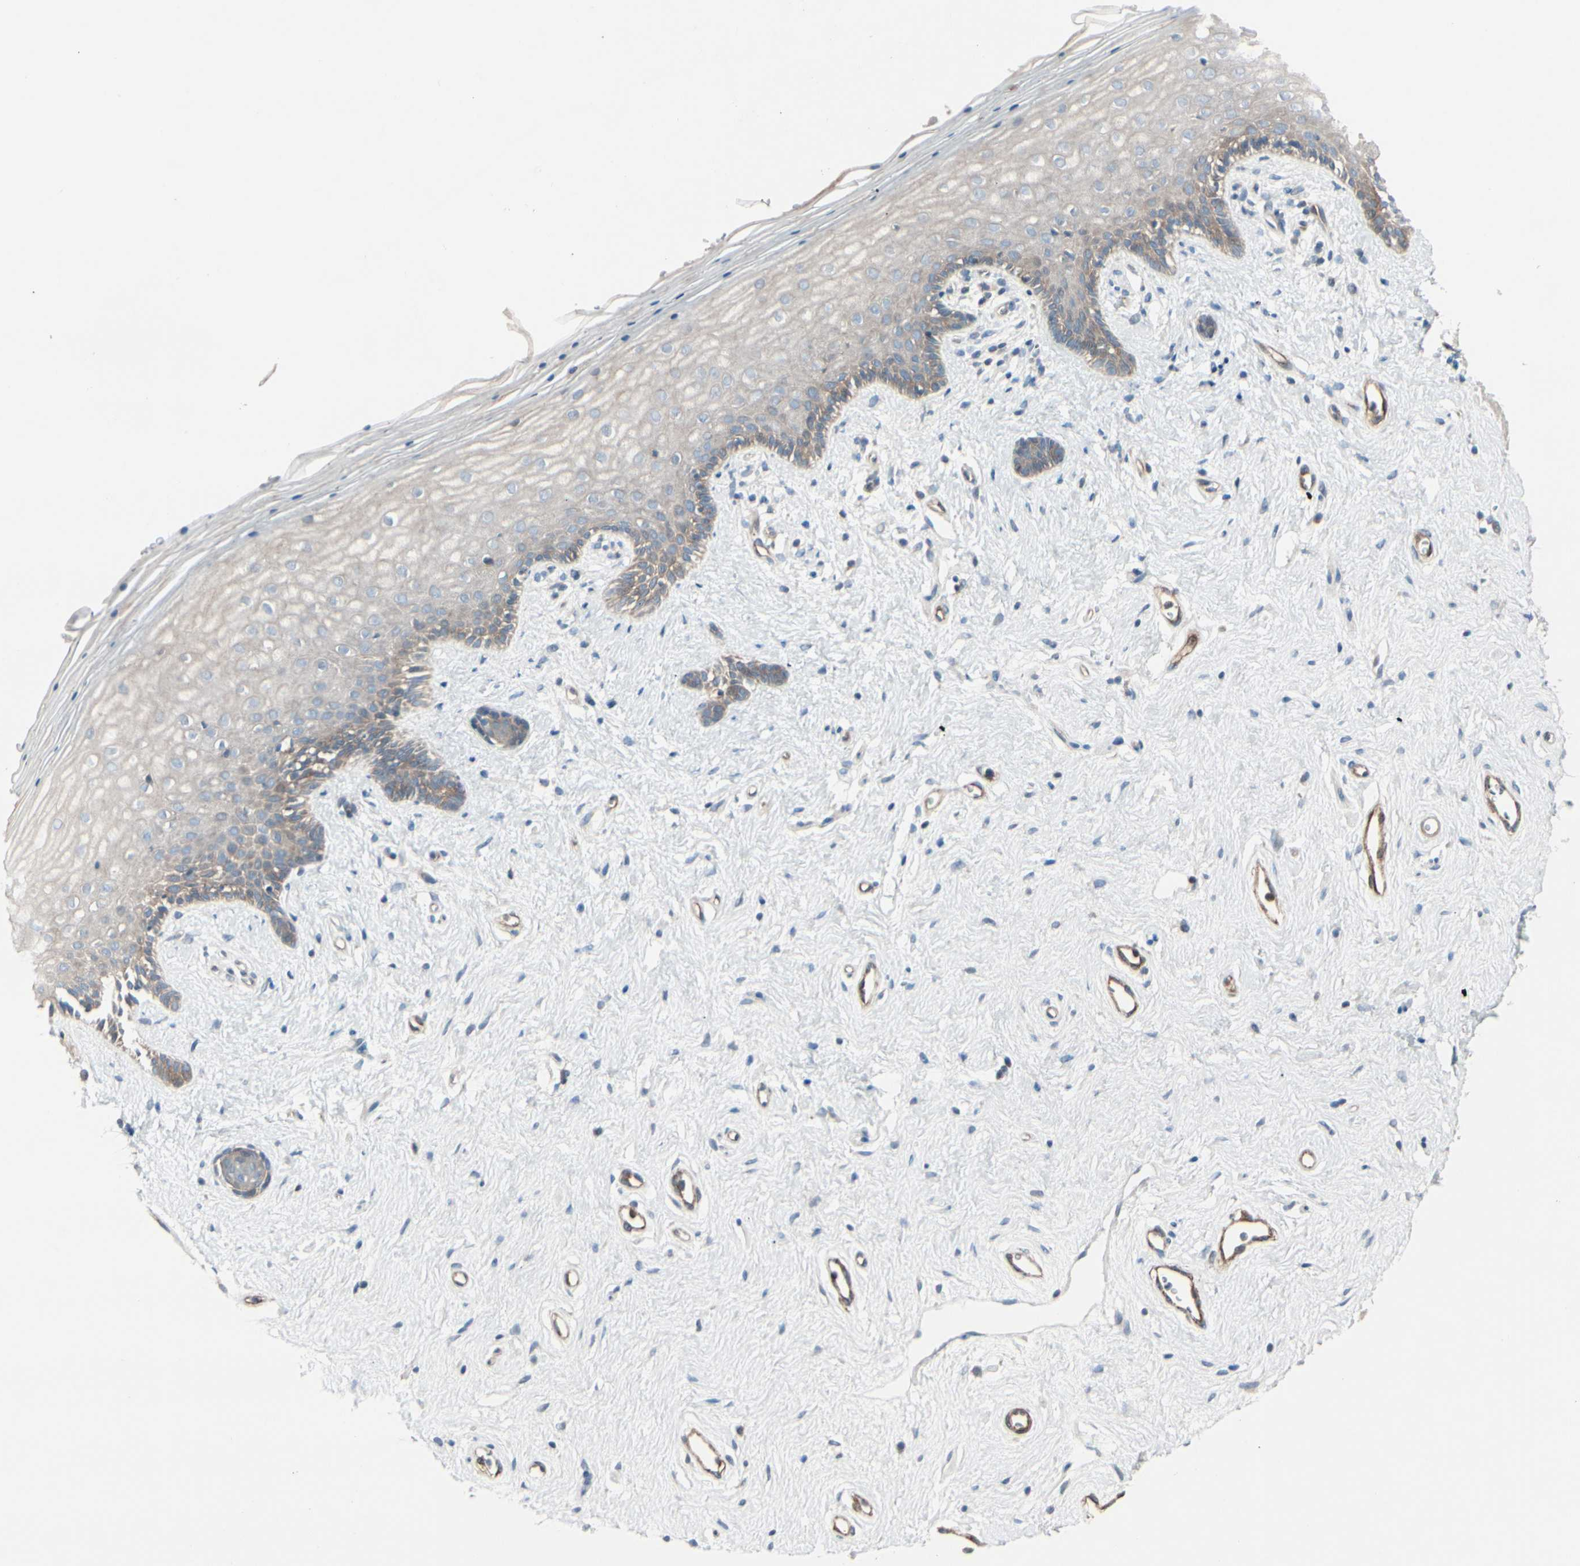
{"staining": {"intensity": "weak", "quantity": "<25%", "location": "cytoplasmic/membranous"}, "tissue": "vagina", "cell_type": "Squamous epithelial cells", "image_type": "normal", "snomed": [{"axis": "morphology", "description": "Normal tissue, NOS"}, {"axis": "topography", "description": "Vagina"}], "caption": "Immunohistochemistry of normal vagina shows no expression in squamous epithelial cells. (DAB (3,3'-diaminobenzidine) immunohistochemistry, high magnification).", "gene": "TPM1", "patient": {"sex": "female", "age": 44}}